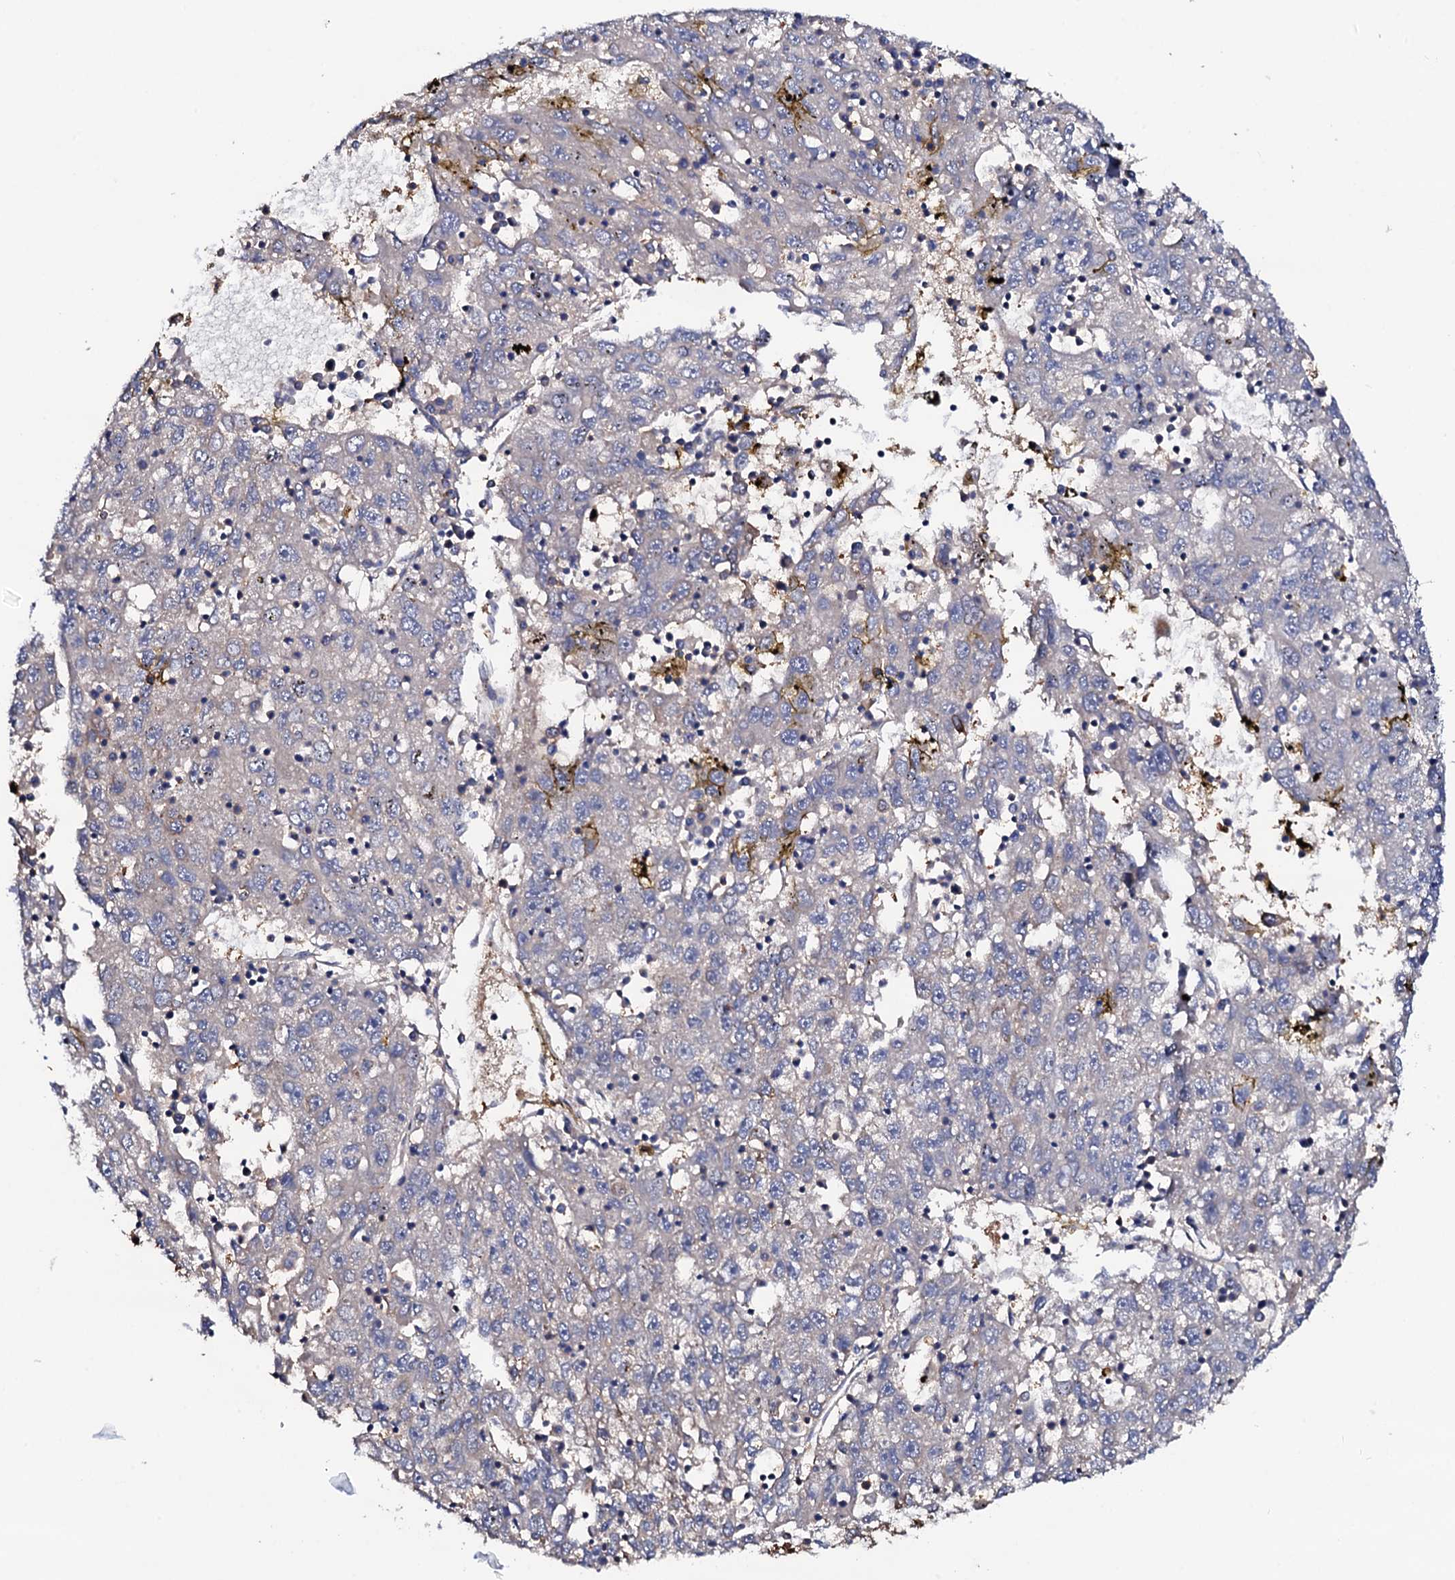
{"staining": {"intensity": "negative", "quantity": "none", "location": "none"}, "tissue": "liver cancer", "cell_type": "Tumor cells", "image_type": "cancer", "snomed": [{"axis": "morphology", "description": "Carcinoma, Hepatocellular, NOS"}, {"axis": "topography", "description": "Liver"}], "caption": "Liver hepatocellular carcinoma stained for a protein using immunohistochemistry (IHC) demonstrates no expression tumor cells.", "gene": "TCAF2", "patient": {"sex": "male", "age": 49}}